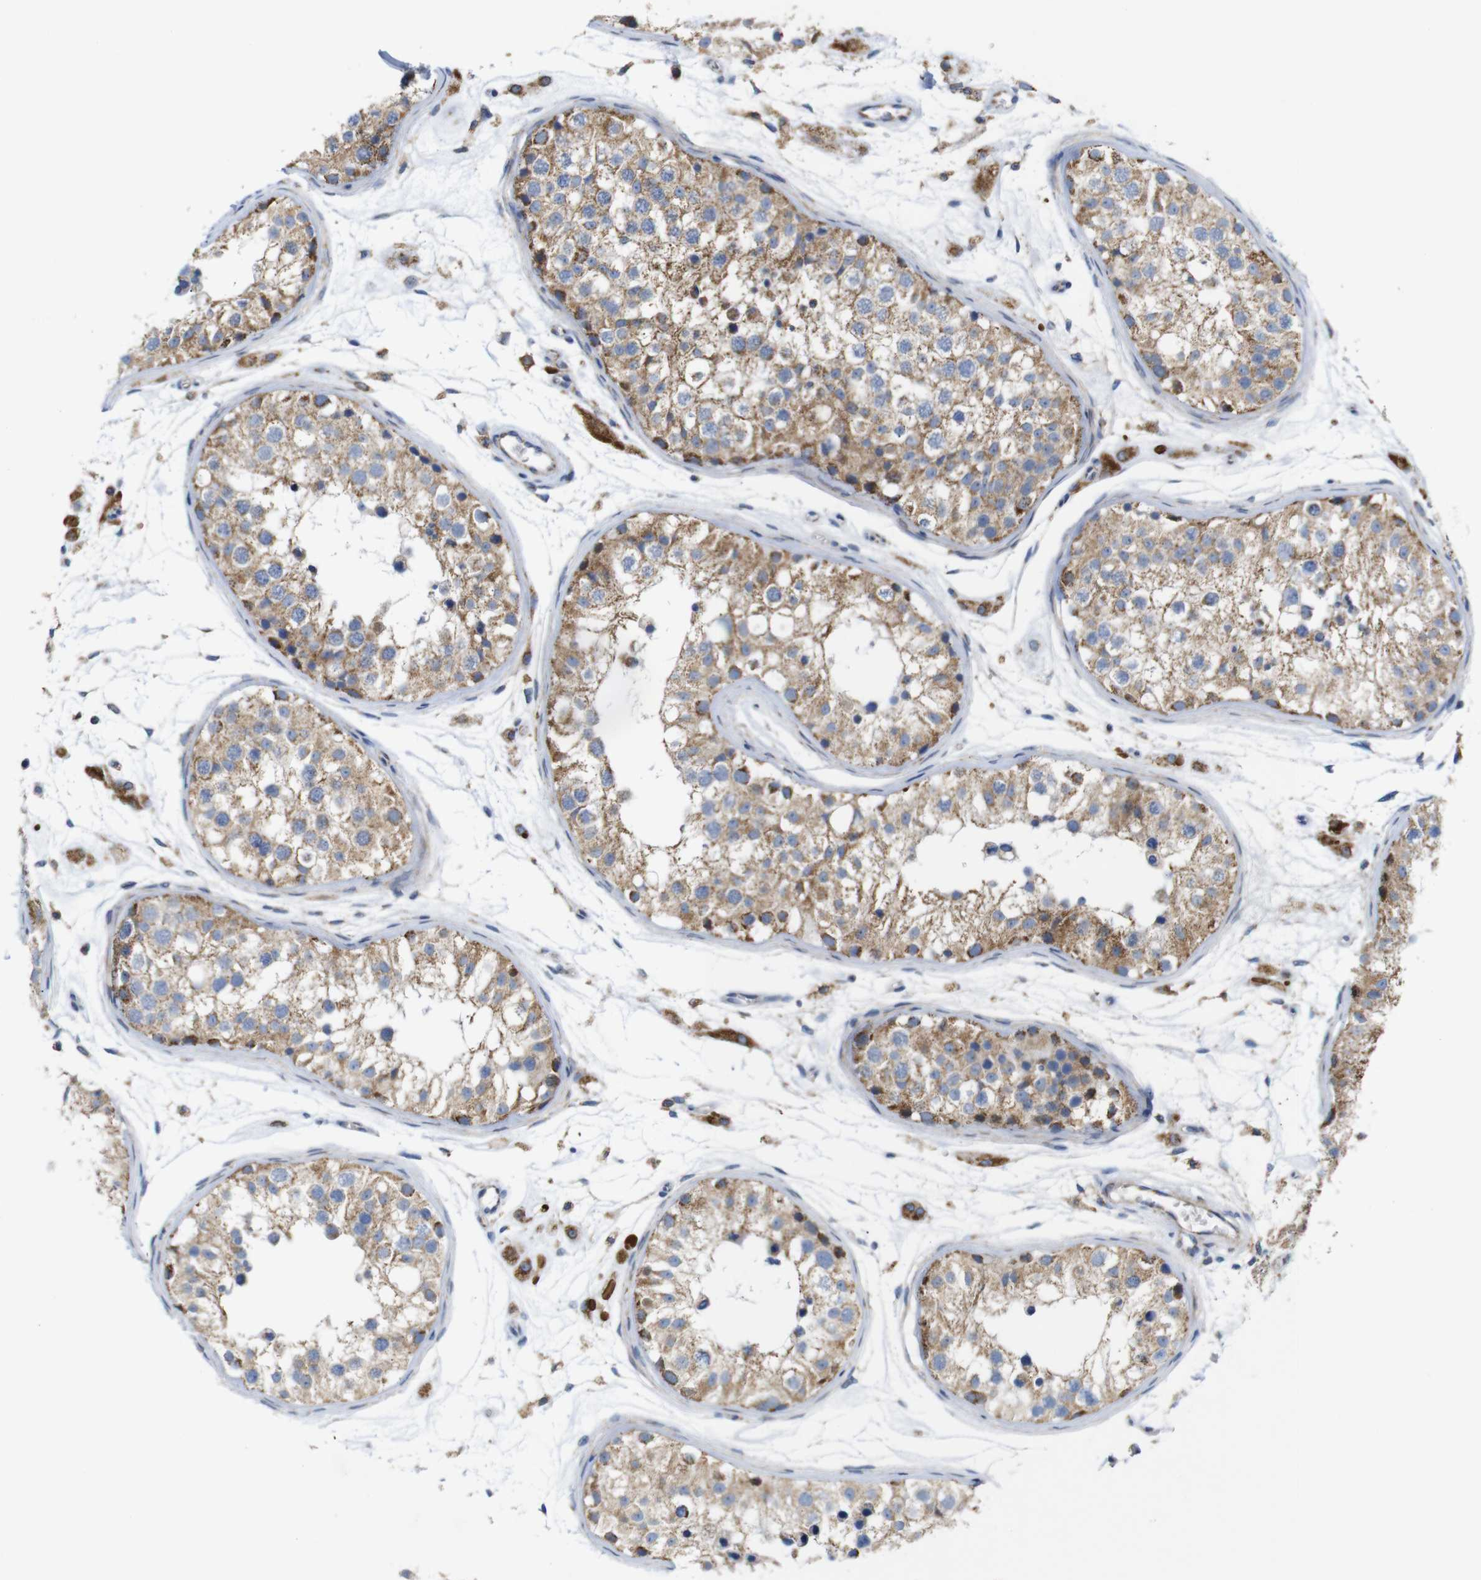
{"staining": {"intensity": "moderate", "quantity": ">75%", "location": "cytoplasmic/membranous"}, "tissue": "testis", "cell_type": "Cells in seminiferous ducts", "image_type": "normal", "snomed": [{"axis": "morphology", "description": "Normal tissue, NOS"}, {"axis": "morphology", "description": "Adenocarcinoma, metastatic, NOS"}, {"axis": "topography", "description": "Testis"}], "caption": "High-magnification brightfield microscopy of benign testis stained with DAB (brown) and counterstained with hematoxylin (blue). cells in seminiferous ducts exhibit moderate cytoplasmic/membranous staining is present in about>75% of cells. (Brightfield microscopy of DAB IHC at high magnification).", "gene": "FAM171B", "patient": {"sex": "male", "age": 26}}